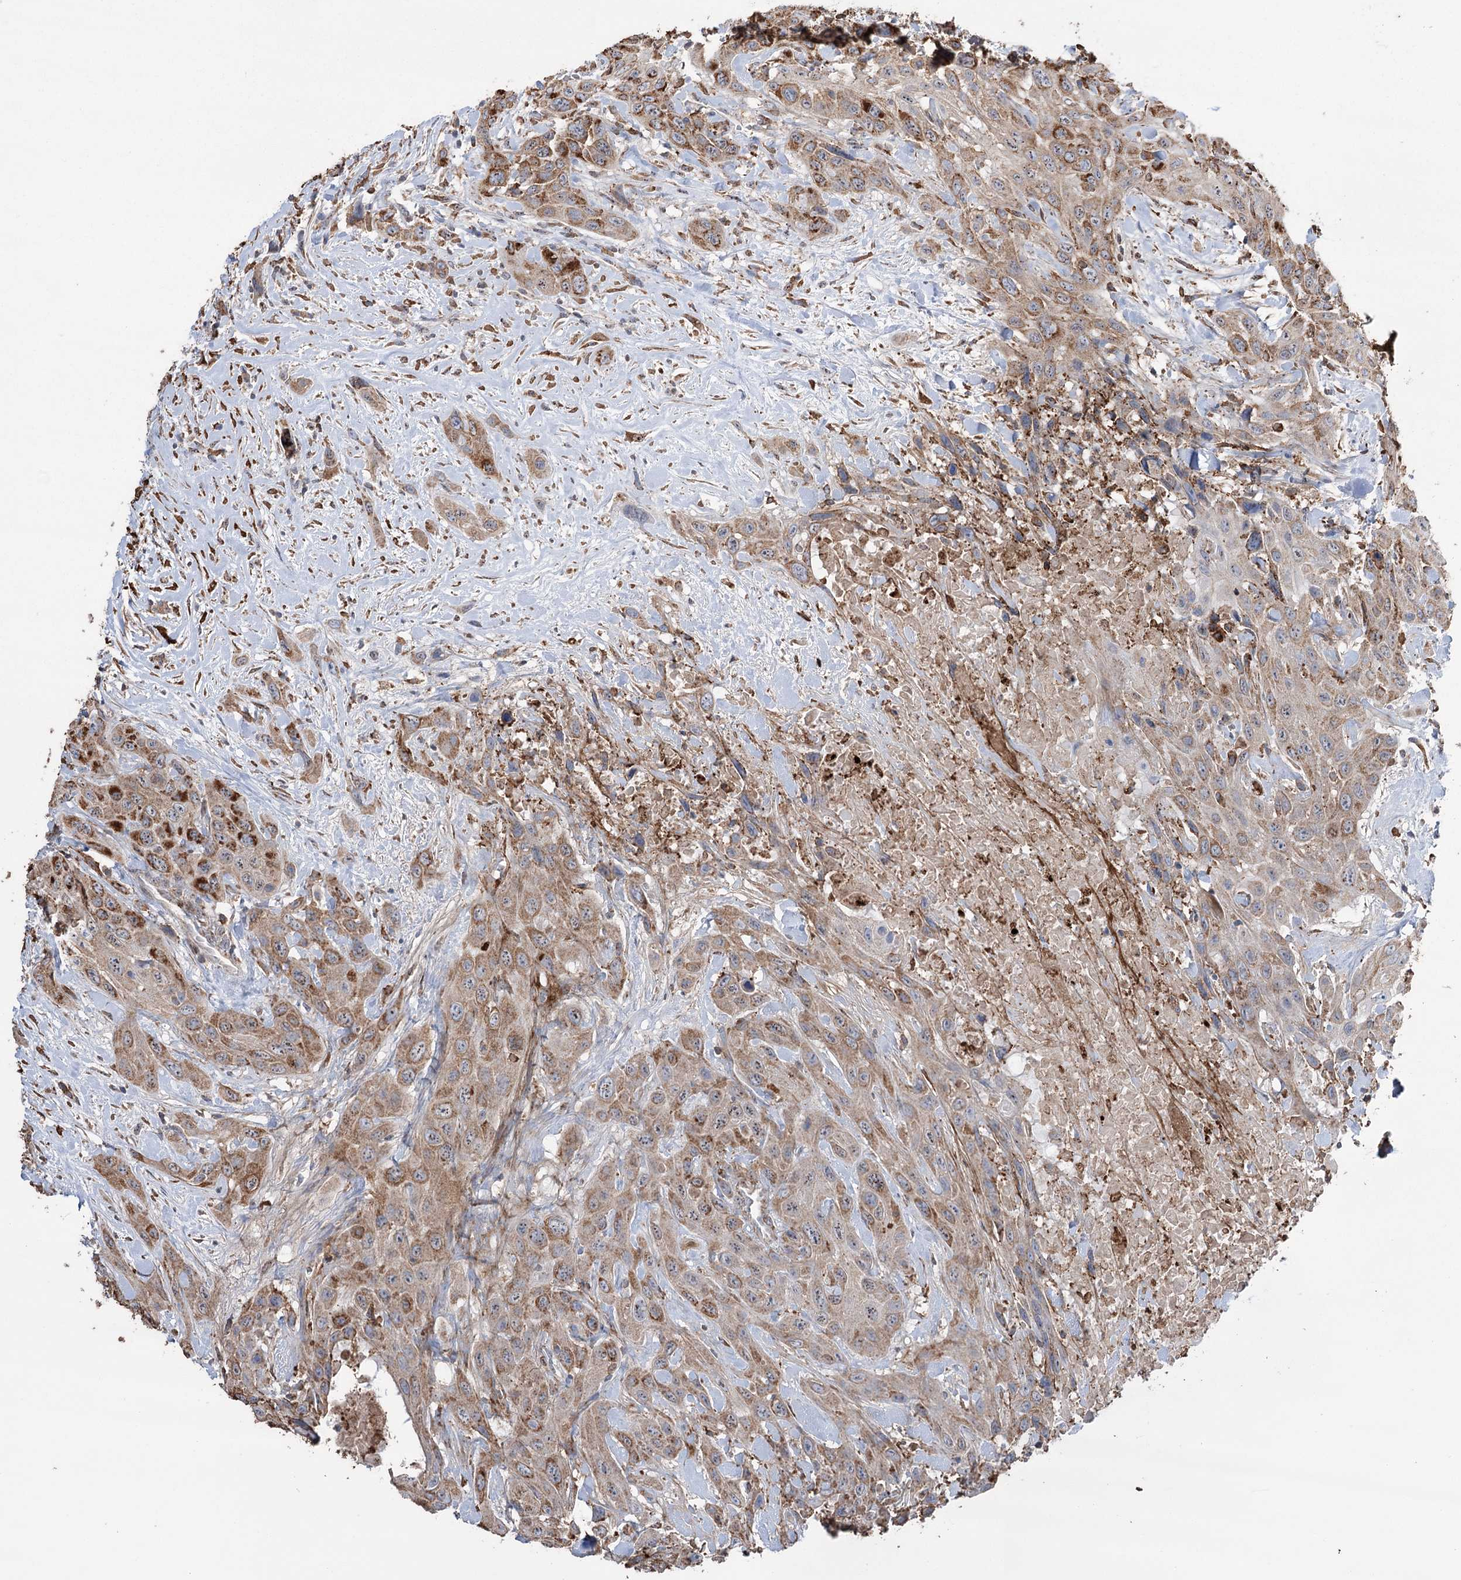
{"staining": {"intensity": "moderate", "quantity": ">75%", "location": "cytoplasmic/membranous"}, "tissue": "head and neck cancer", "cell_type": "Tumor cells", "image_type": "cancer", "snomed": [{"axis": "morphology", "description": "Squamous cell carcinoma, NOS"}, {"axis": "topography", "description": "Head-Neck"}], "caption": "Tumor cells show moderate cytoplasmic/membranous positivity in approximately >75% of cells in squamous cell carcinoma (head and neck). (DAB (3,3'-diaminobenzidine) = brown stain, brightfield microscopy at high magnification).", "gene": "TRIM71", "patient": {"sex": "male", "age": 81}}